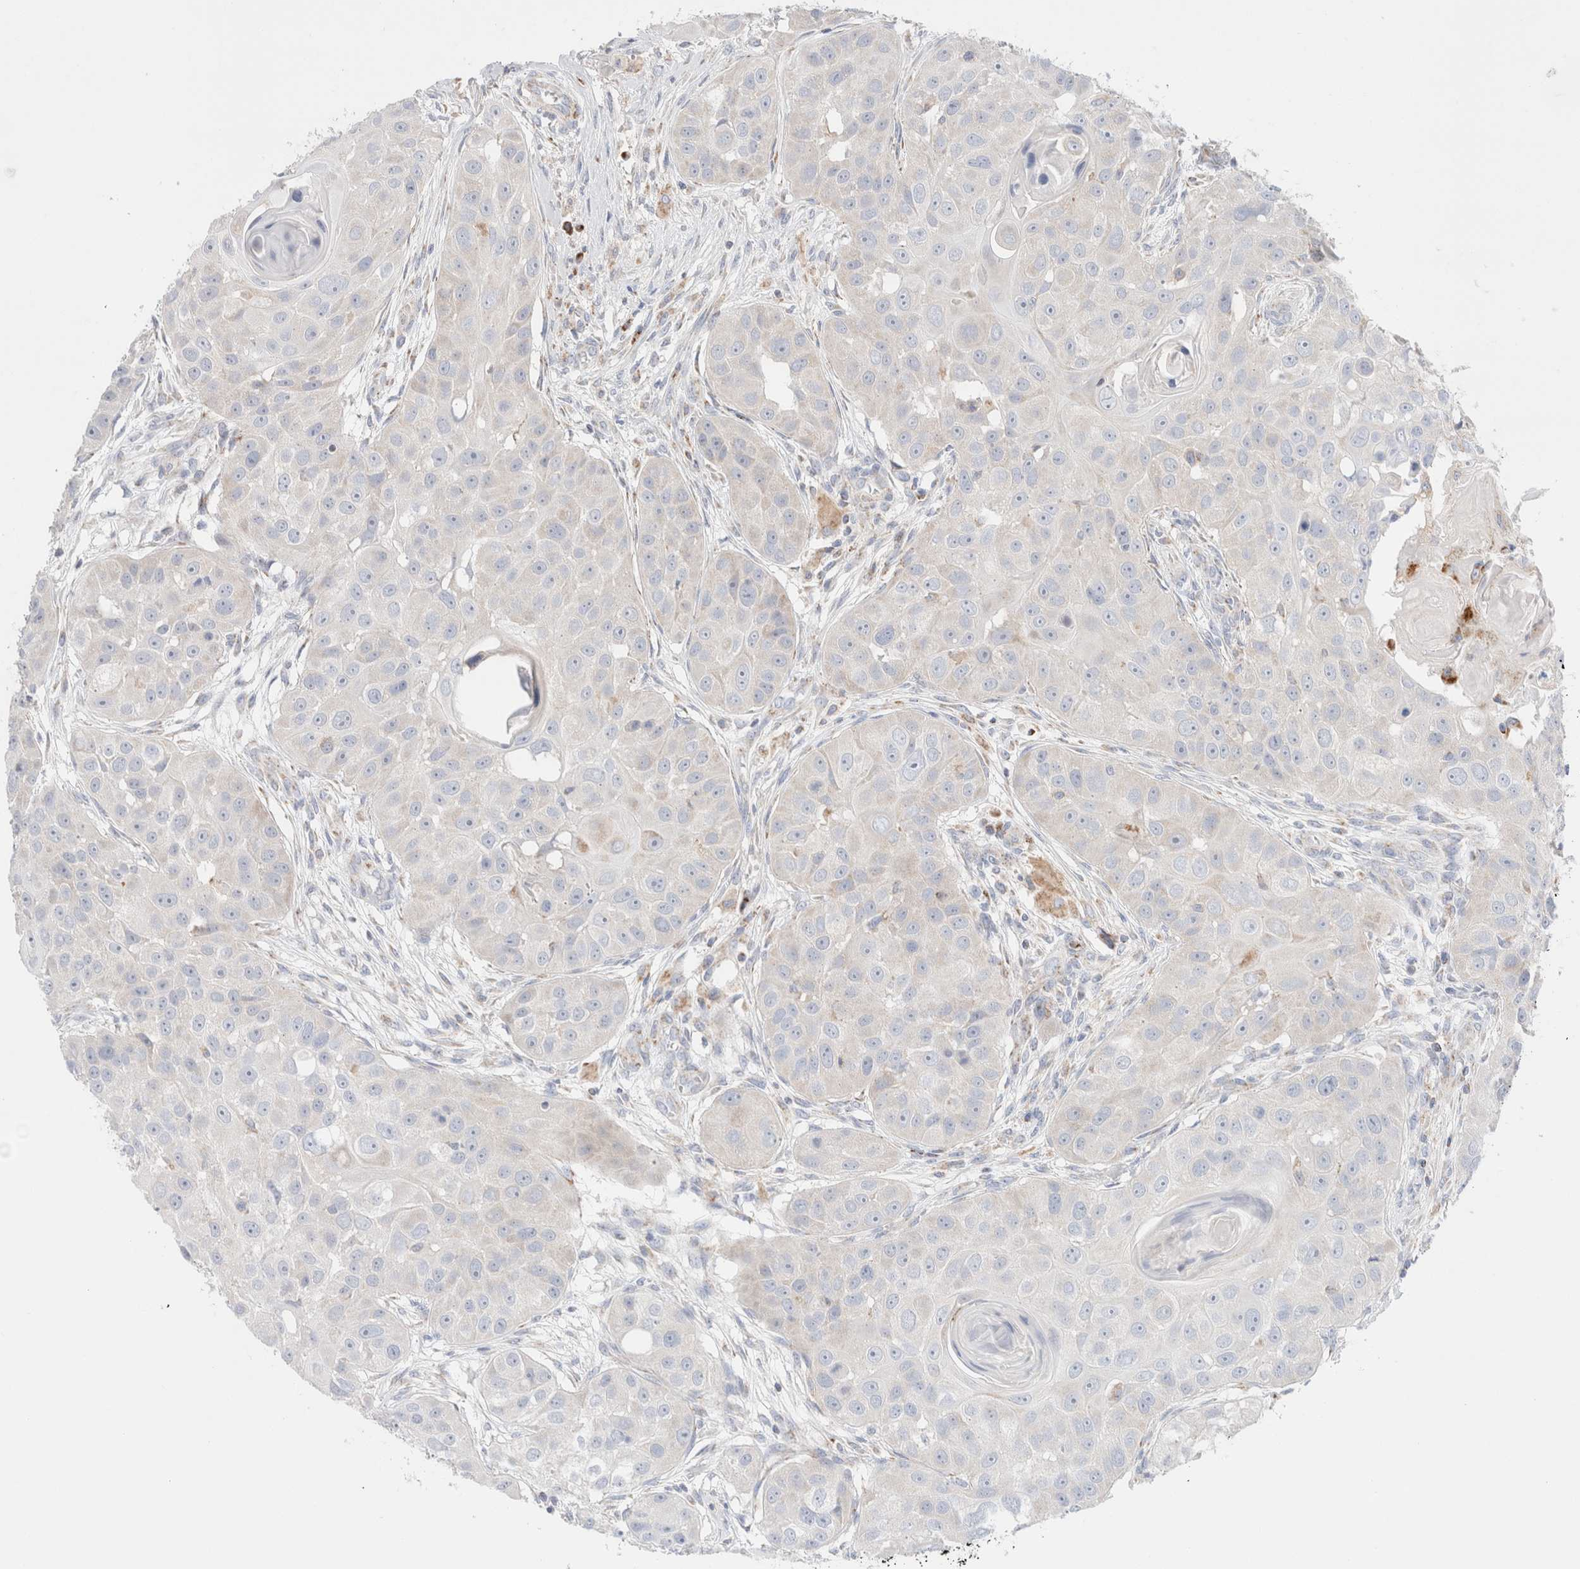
{"staining": {"intensity": "negative", "quantity": "none", "location": "none"}, "tissue": "head and neck cancer", "cell_type": "Tumor cells", "image_type": "cancer", "snomed": [{"axis": "morphology", "description": "Normal tissue, NOS"}, {"axis": "morphology", "description": "Squamous cell carcinoma, NOS"}, {"axis": "topography", "description": "Skeletal muscle"}, {"axis": "topography", "description": "Head-Neck"}], "caption": "Head and neck squamous cell carcinoma stained for a protein using immunohistochemistry displays no positivity tumor cells.", "gene": "ATP6V1C1", "patient": {"sex": "male", "age": 51}}